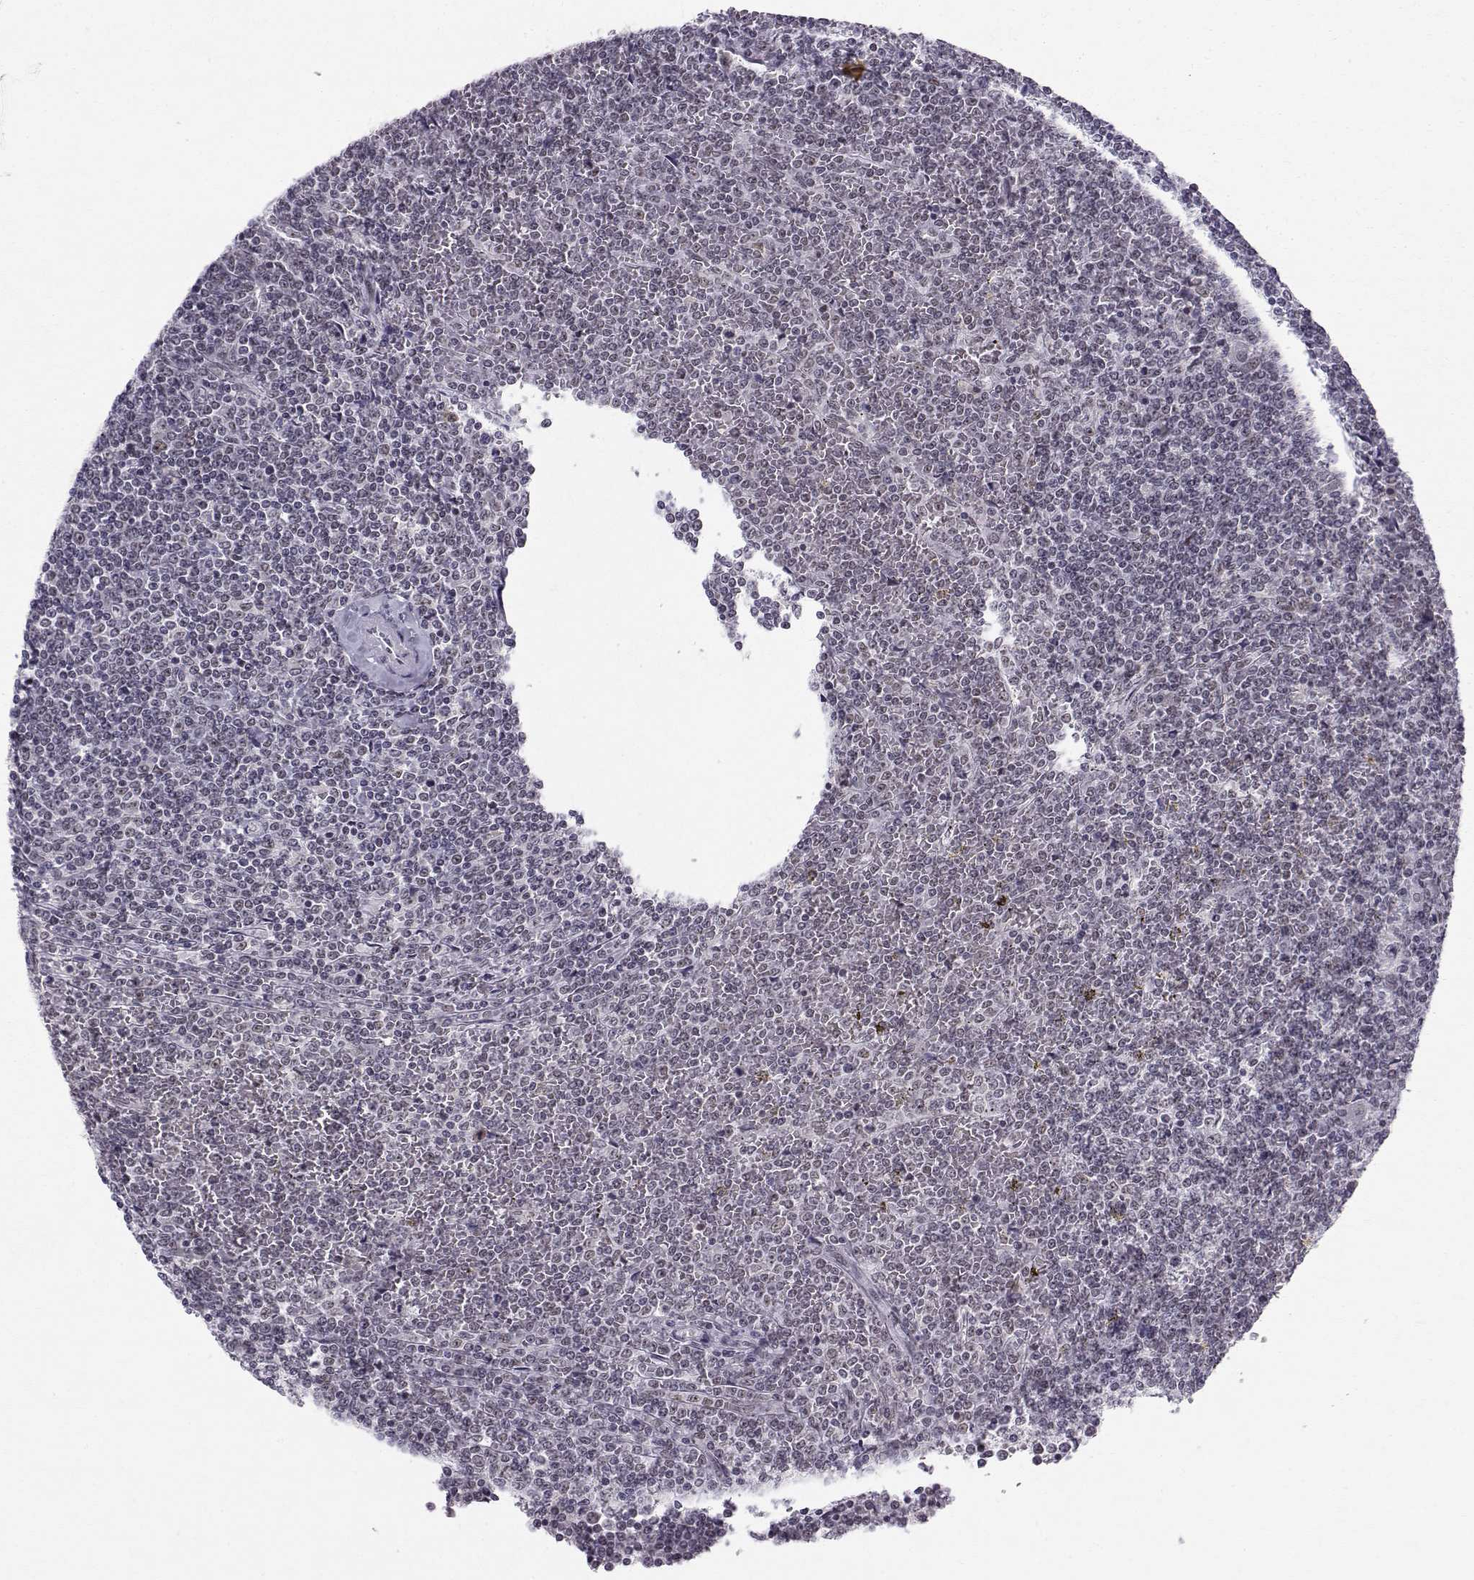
{"staining": {"intensity": "negative", "quantity": "none", "location": "none"}, "tissue": "lymphoma", "cell_type": "Tumor cells", "image_type": "cancer", "snomed": [{"axis": "morphology", "description": "Malignant lymphoma, non-Hodgkin's type, Low grade"}, {"axis": "topography", "description": "Spleen"}], "caption": "Tumor cells are negative for protein expression in human malignant lymphoma, non-Hodgkin's type (low-grade). (Stains: DAB (3,3'-diaminobenzidine) immunohistochemistry with hematoxylin counter stain, Microscopy: brightfield microscopy at high magnification).", "gene": "RPP38", "patient": {"sex": "female", "age": 19}}